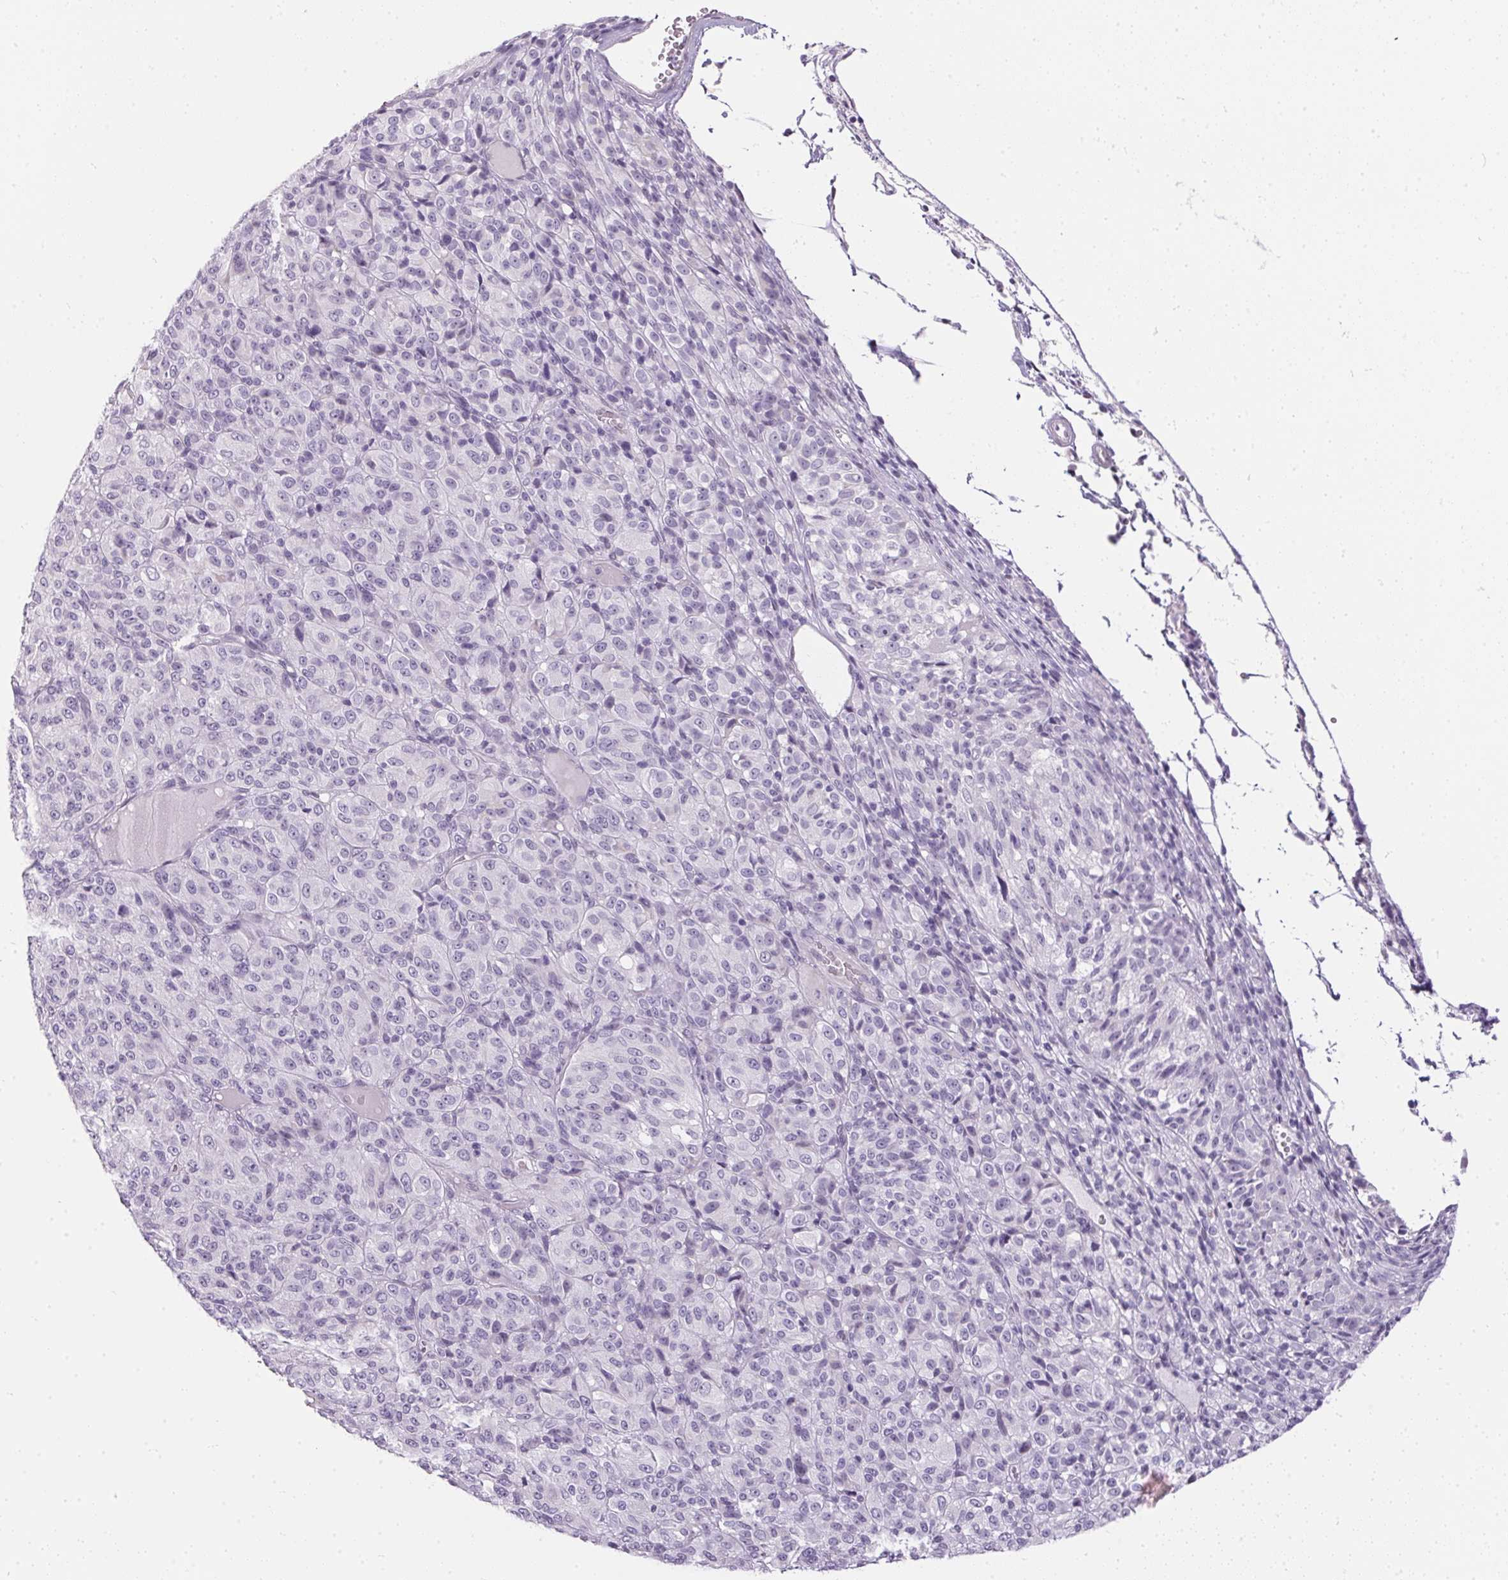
{"staining": {"intensity": "negative", "quantity": "none", "location": "none"}, "tissue": "melanoma", "cell_type": "Tumor cells", "image_type": "cancer", "snomed": [{"axis": "morphology", "description": "Malignant melanoma, Metastatic site"}, {"axis": "topography", "description": "Brain"}], "caption": "Protein analysis of melanoma demonstrates no significant staining in tumor cells.", "gene": "GBP6", "patient": {"sex": "female", "age": 56}}